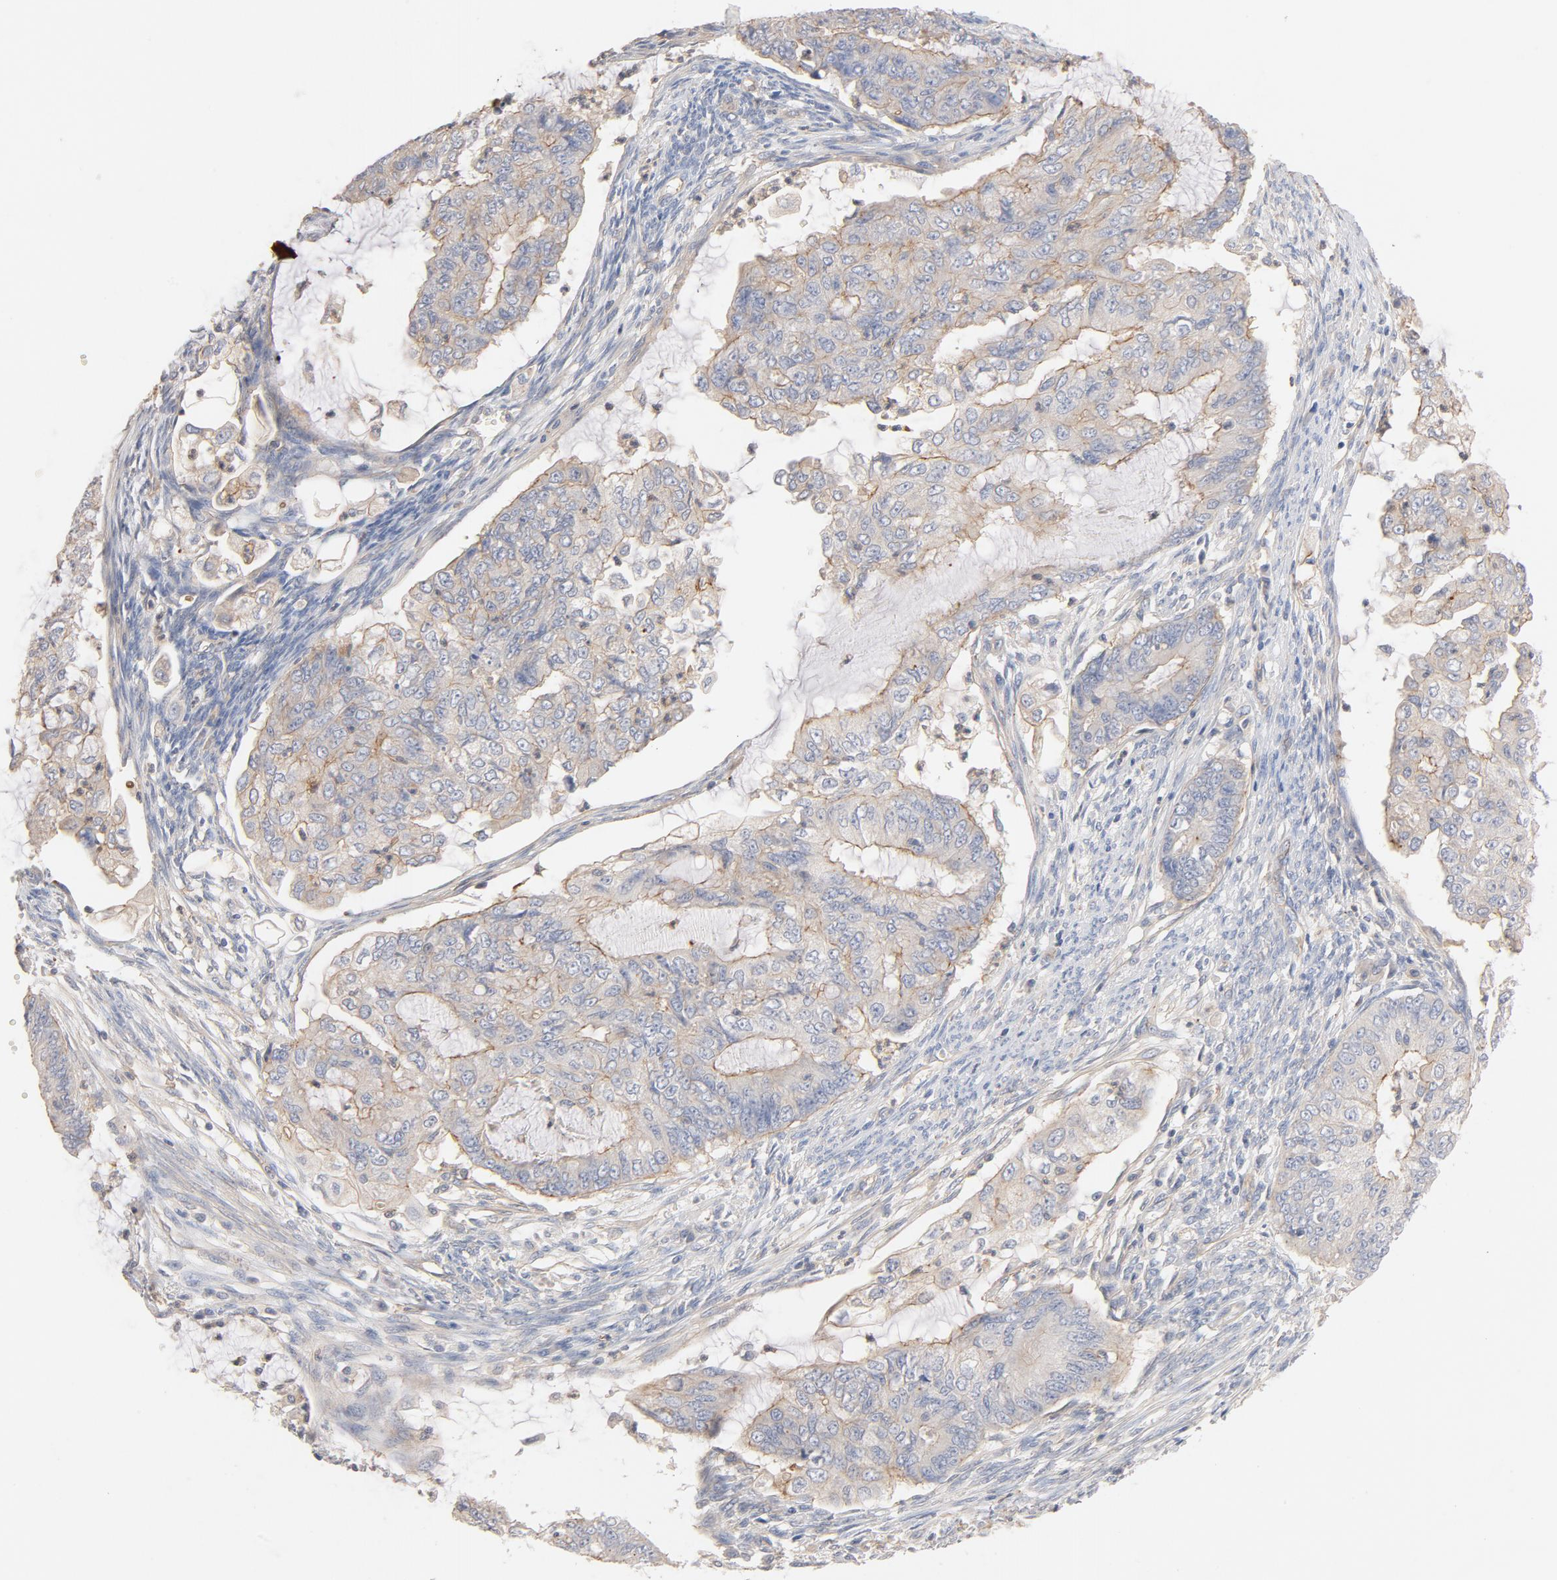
{"staining": {"intensity": "moderate", "quantity": ">75%", "location": "cytoplasmic/membranous"}, "tissue": "endometrial cancer", "cell_type": "Tumor cells", "image_type": "cancer", "snomed": [{"axis": "morphology", "description": "Adenocarcinoma, NOS"}, {"axis": "topography", "description": "Endometrium"}], "caption": "The histopathology image displays staining of adenocarcinoma (endometrial), revealing moderate cytoplasmic/membranous protein staining (brown color) within tumor cells.", "gene": "STRN3", "patient": {"sex": "female", "age": 75}}